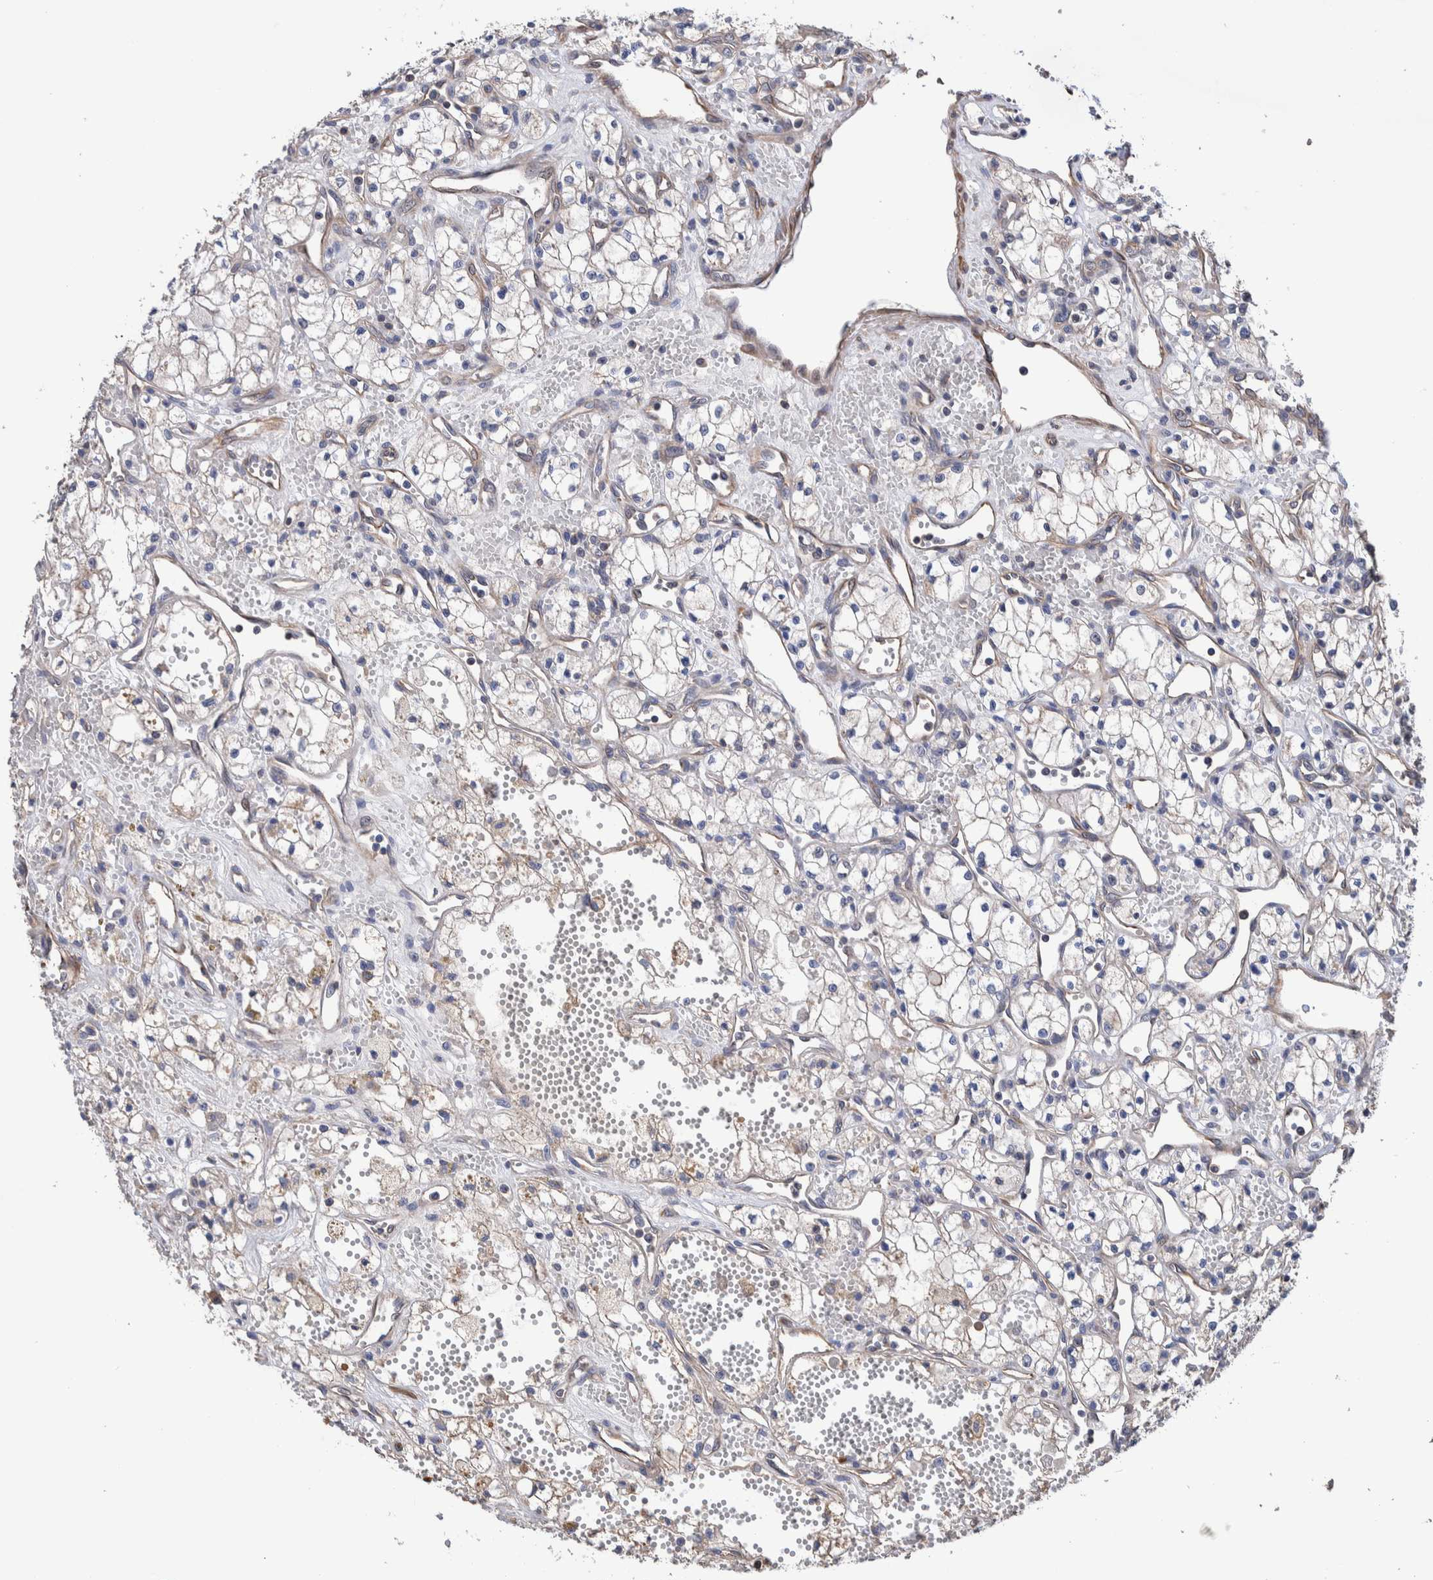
{"staining": {"intensity": "negative", "quantity": "none", "location": "none"}, "tissue": "renal cancer", "cell_type": "Tumor cells", "image_type": "cancer", "snomed": [{"axis": "morphology", "description": "Adenocarcinoma, NOS"}, {"axis": "topography", "description": "Kidney"}], "caption": "This is an IHC micrograph of human renal cancer. There is no expression in tumor cells.", "gene": "SLC45A4", "patient": {"sex": "male", "age": 59}}